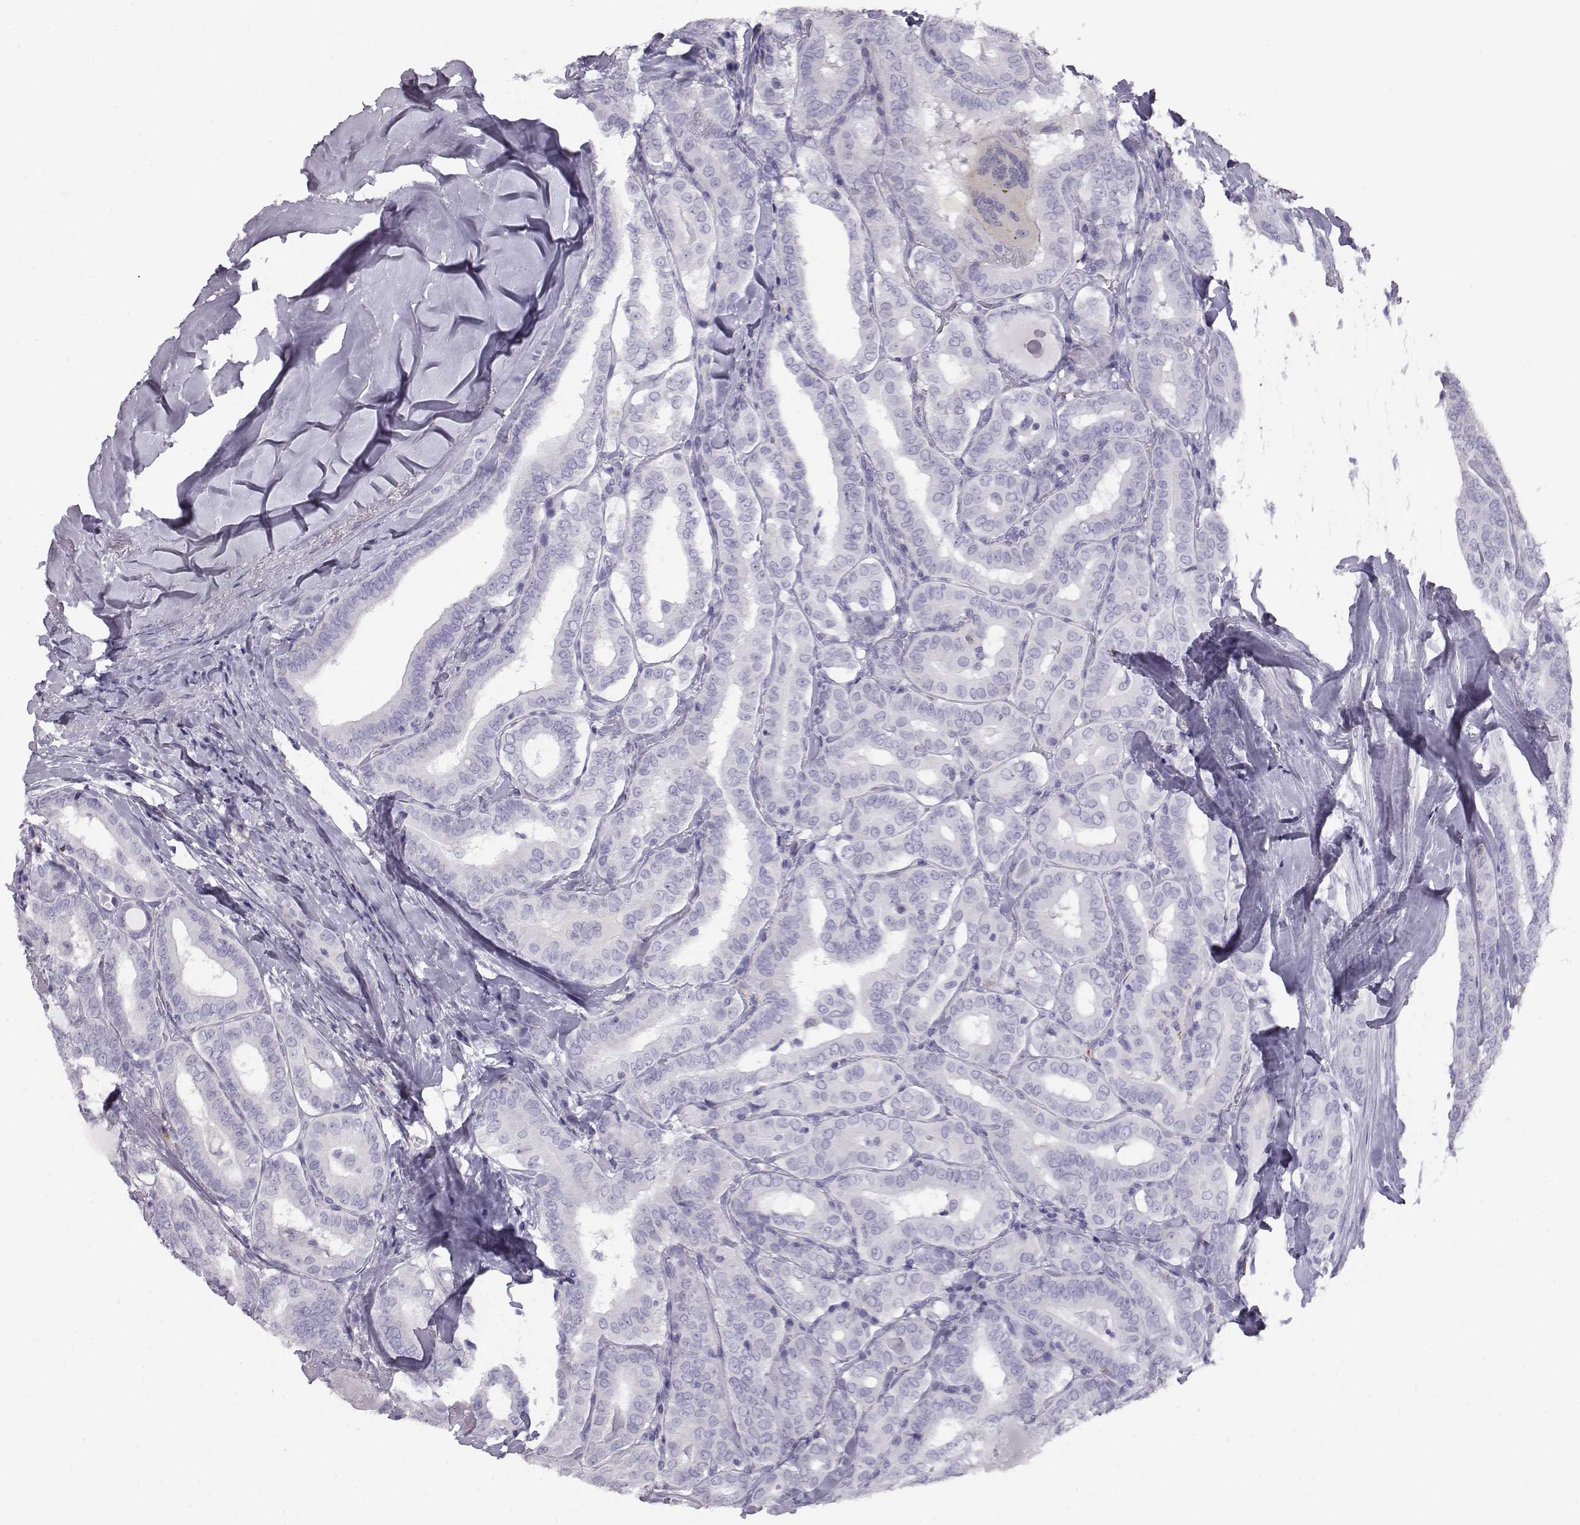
{"staining": {"intensity": "negative", "quantity": "none", "location": "none"}, "tissue": "thyroid cancer", "cell_type": "Tumor cells", "image_type": "cancer", "snomed": [{"axis": "morphology", "description": "Papillary adenocarcinoma, NOS"}, {"axis": "morphology", "description": "Papillary adenoma metastatic"}, {"axis": "topography", "description": "Thyroid gland"}], "caption": "Protein analysis of thyroid cancer demonstrates no significant positivity in tumor cells.", "gene": "ITLN2", "patient": {"sex": "female", "age": 50}}